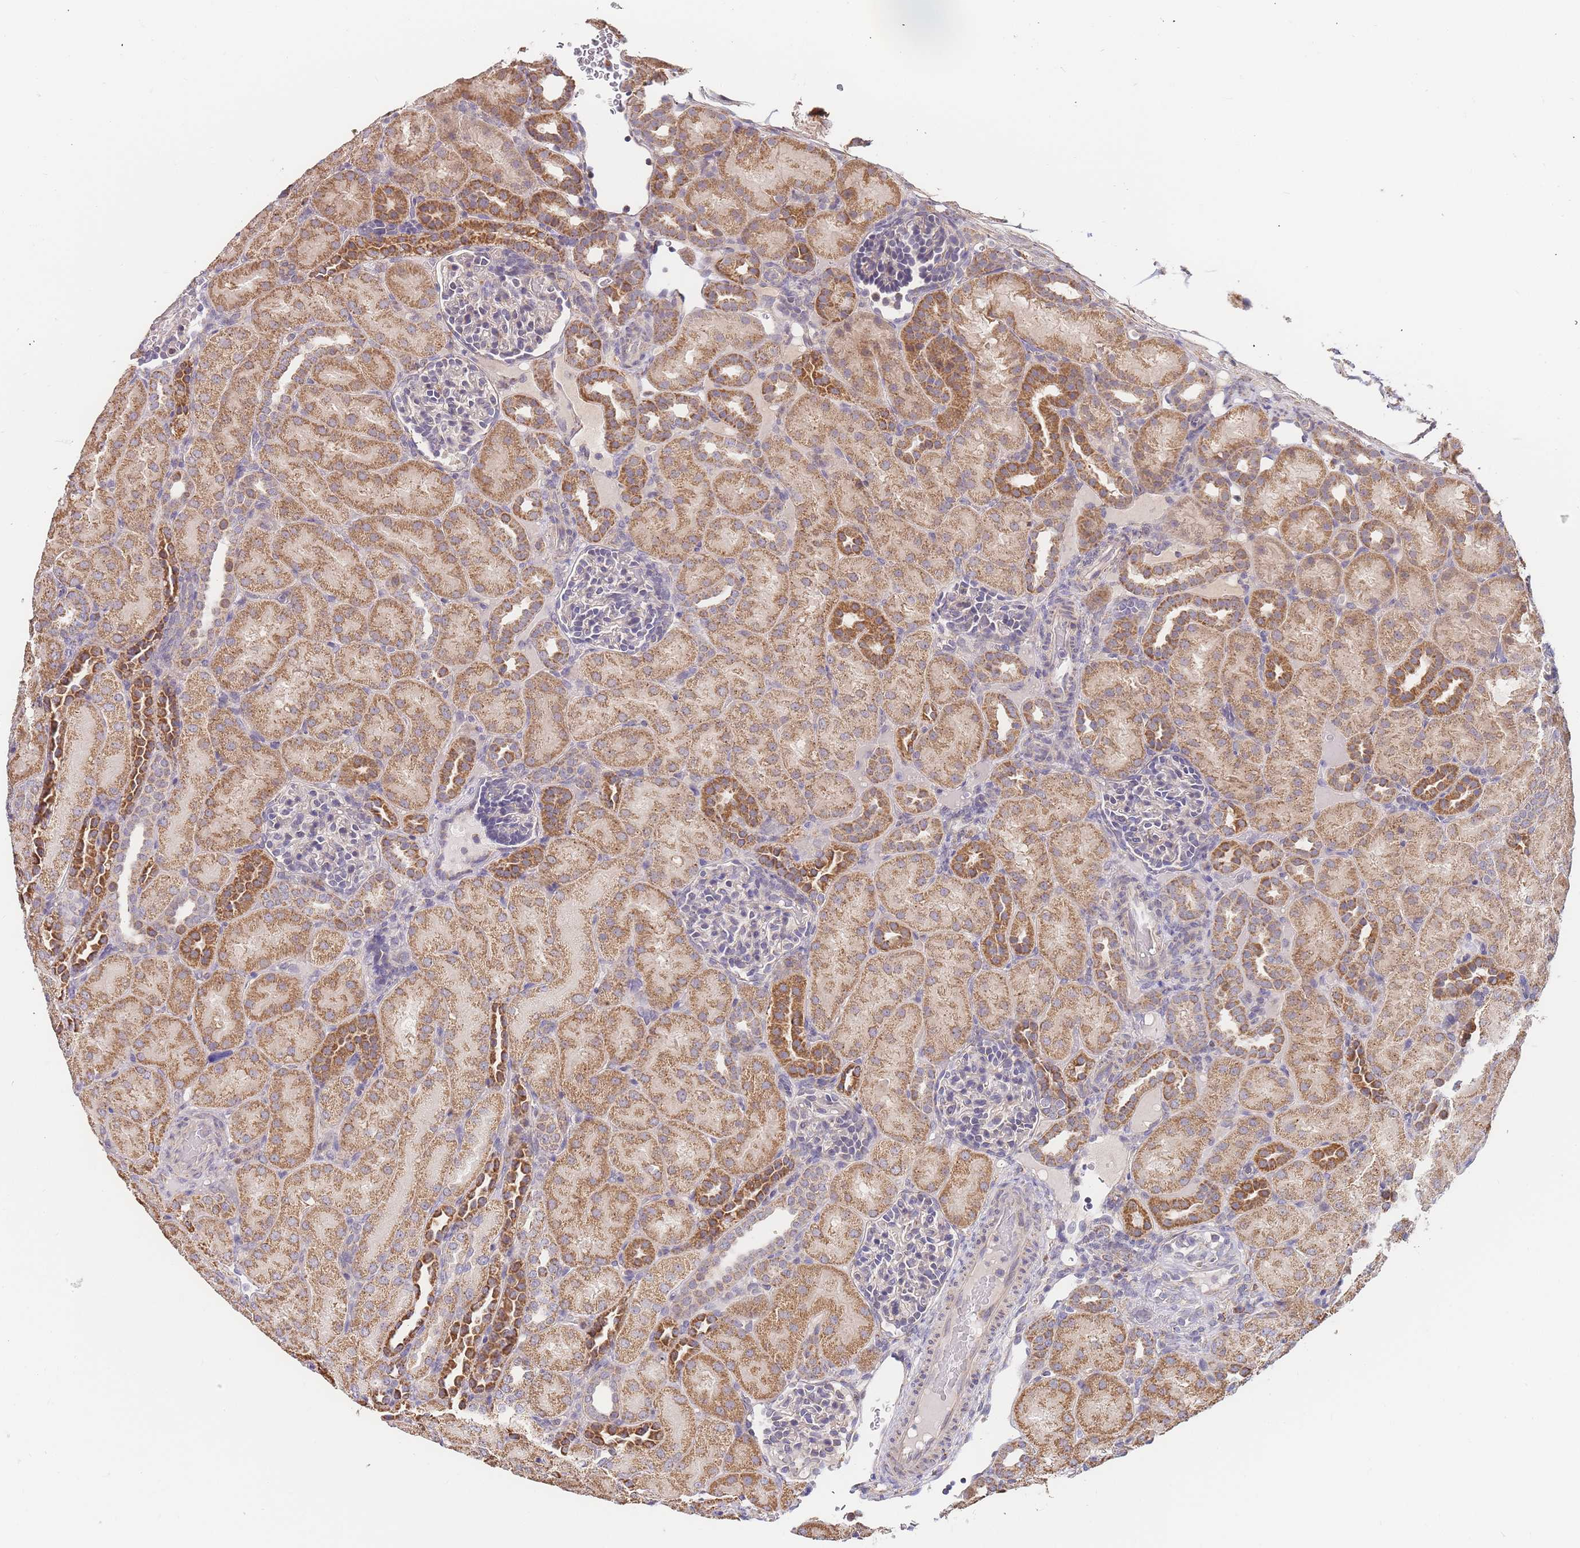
{"staining": {"intensity": "moderate", "quantity": "<25%", "location": "cytoplasmic/membranous"}, "tissue": "kidney", "cell_type": "Cells in glomeruli", "image_type": "normal", "snomed": [{"axis": "morphology", "description": "Normal tissue, NOS"}, {"axis": "topography", "description": "Kidney"}], "caption": "Immunohistochemistry histopathology image of normal kidney: human kidney stained using immunohistochemistry (IHC) exhibits low levels of moderate protein expression localized specifically in the cytoplasmic/membranous of cells in glomeruli, appearing as a cytoplasmic/membranous brown color.", "gene": "ADCY9", "patient": {"sex": "male", "age": 1}}